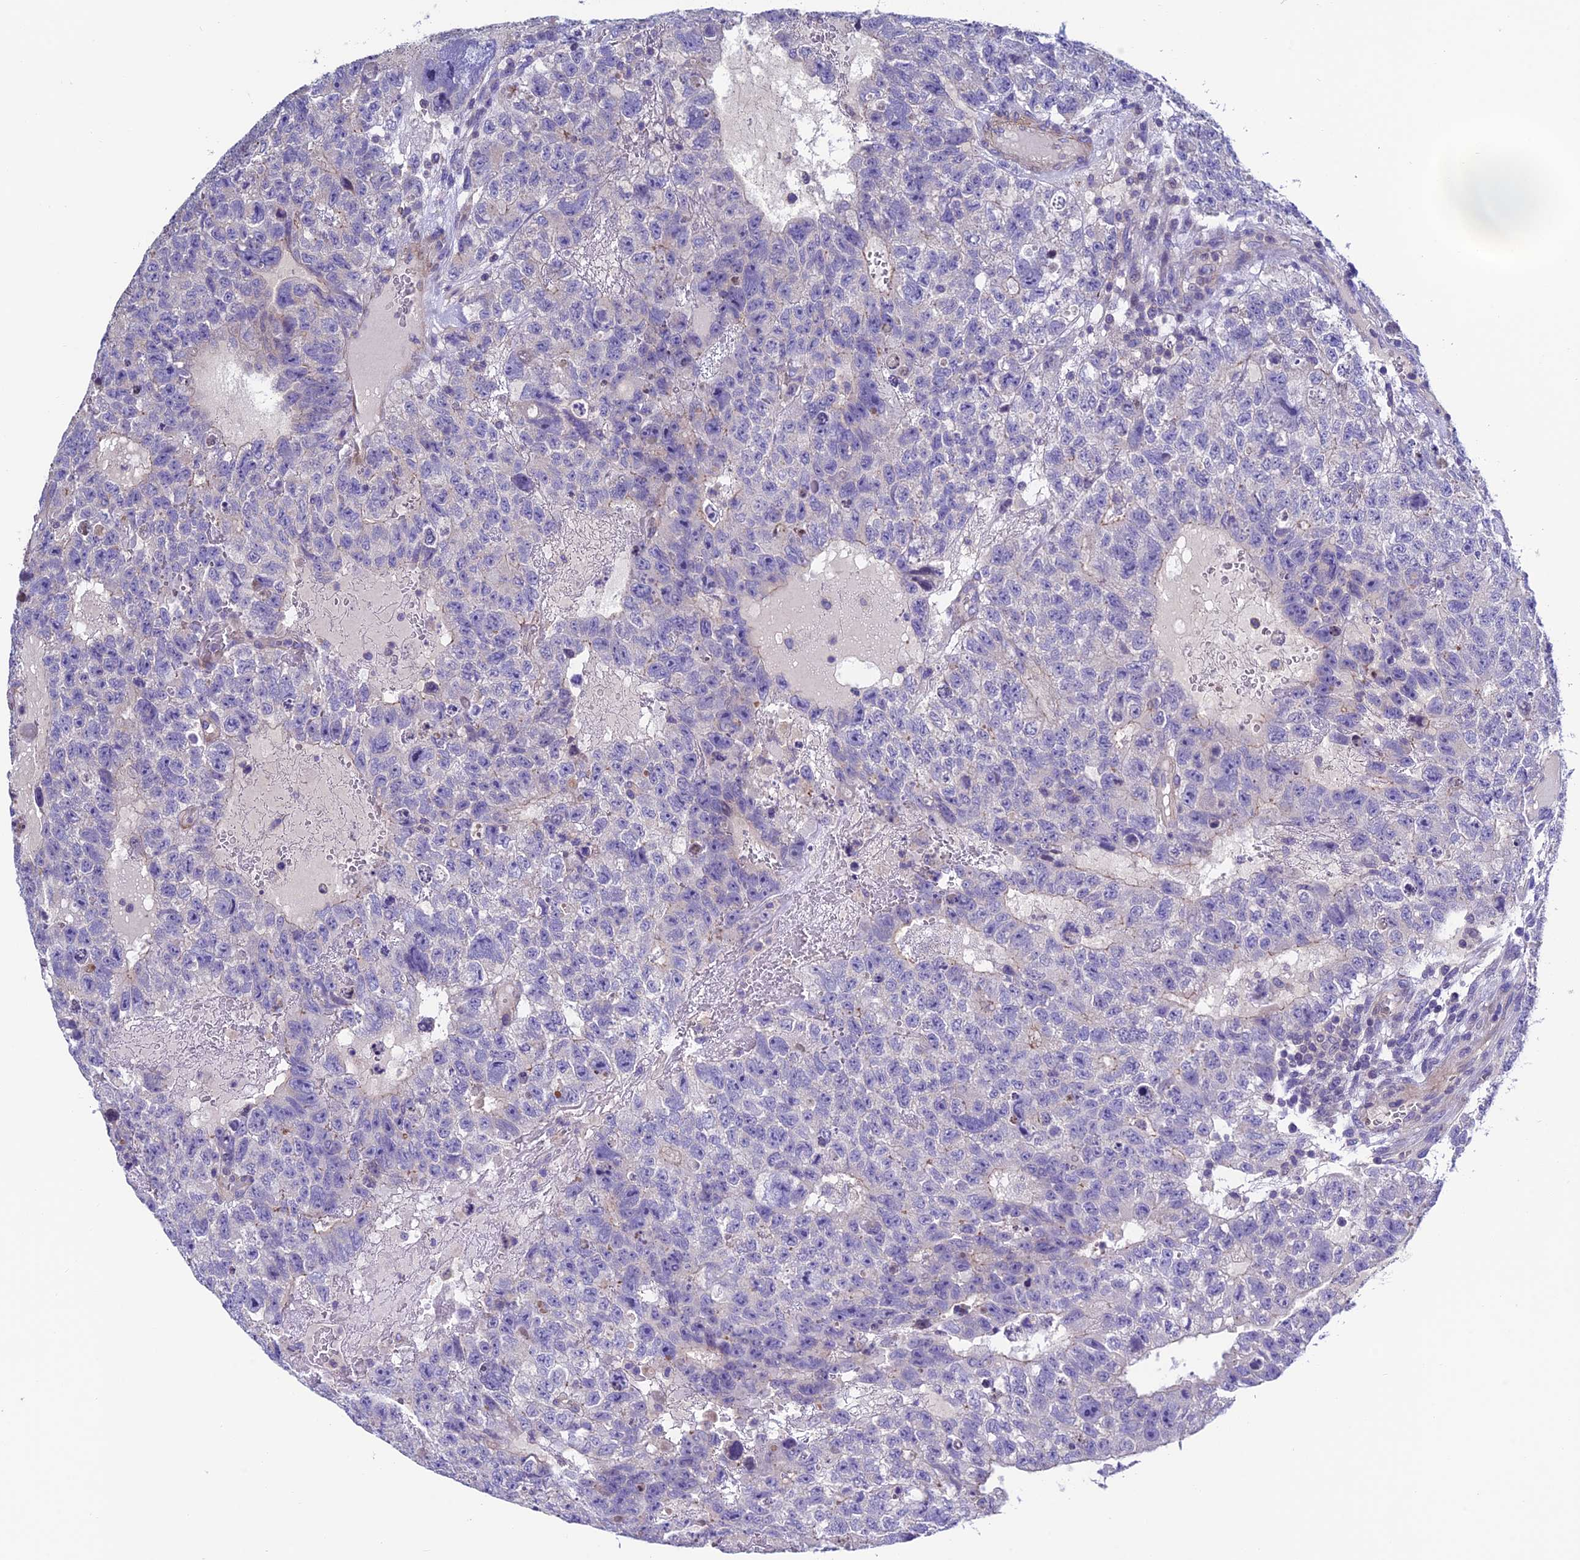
{"staining": {"intensity": "negative", "quantity": "none", "location": "none"}, "tissue": "testis cancer", "cell_type": "Tumor cells", "image_type": "cancer", "snomed": [{"axis": "morphology", "description": "Carcinoma, Embryonal, NOS"}, {"axis": "topography", "description": "Testis"}], "caption": "An immunohistochemistry photomicrograph of testis embryonal carcinoma is shown. There is no staining in tumor cells of testis embryonal carcinoma.", "gene": "FAM178B", "patient": {"sex": "male", "age": 26}}